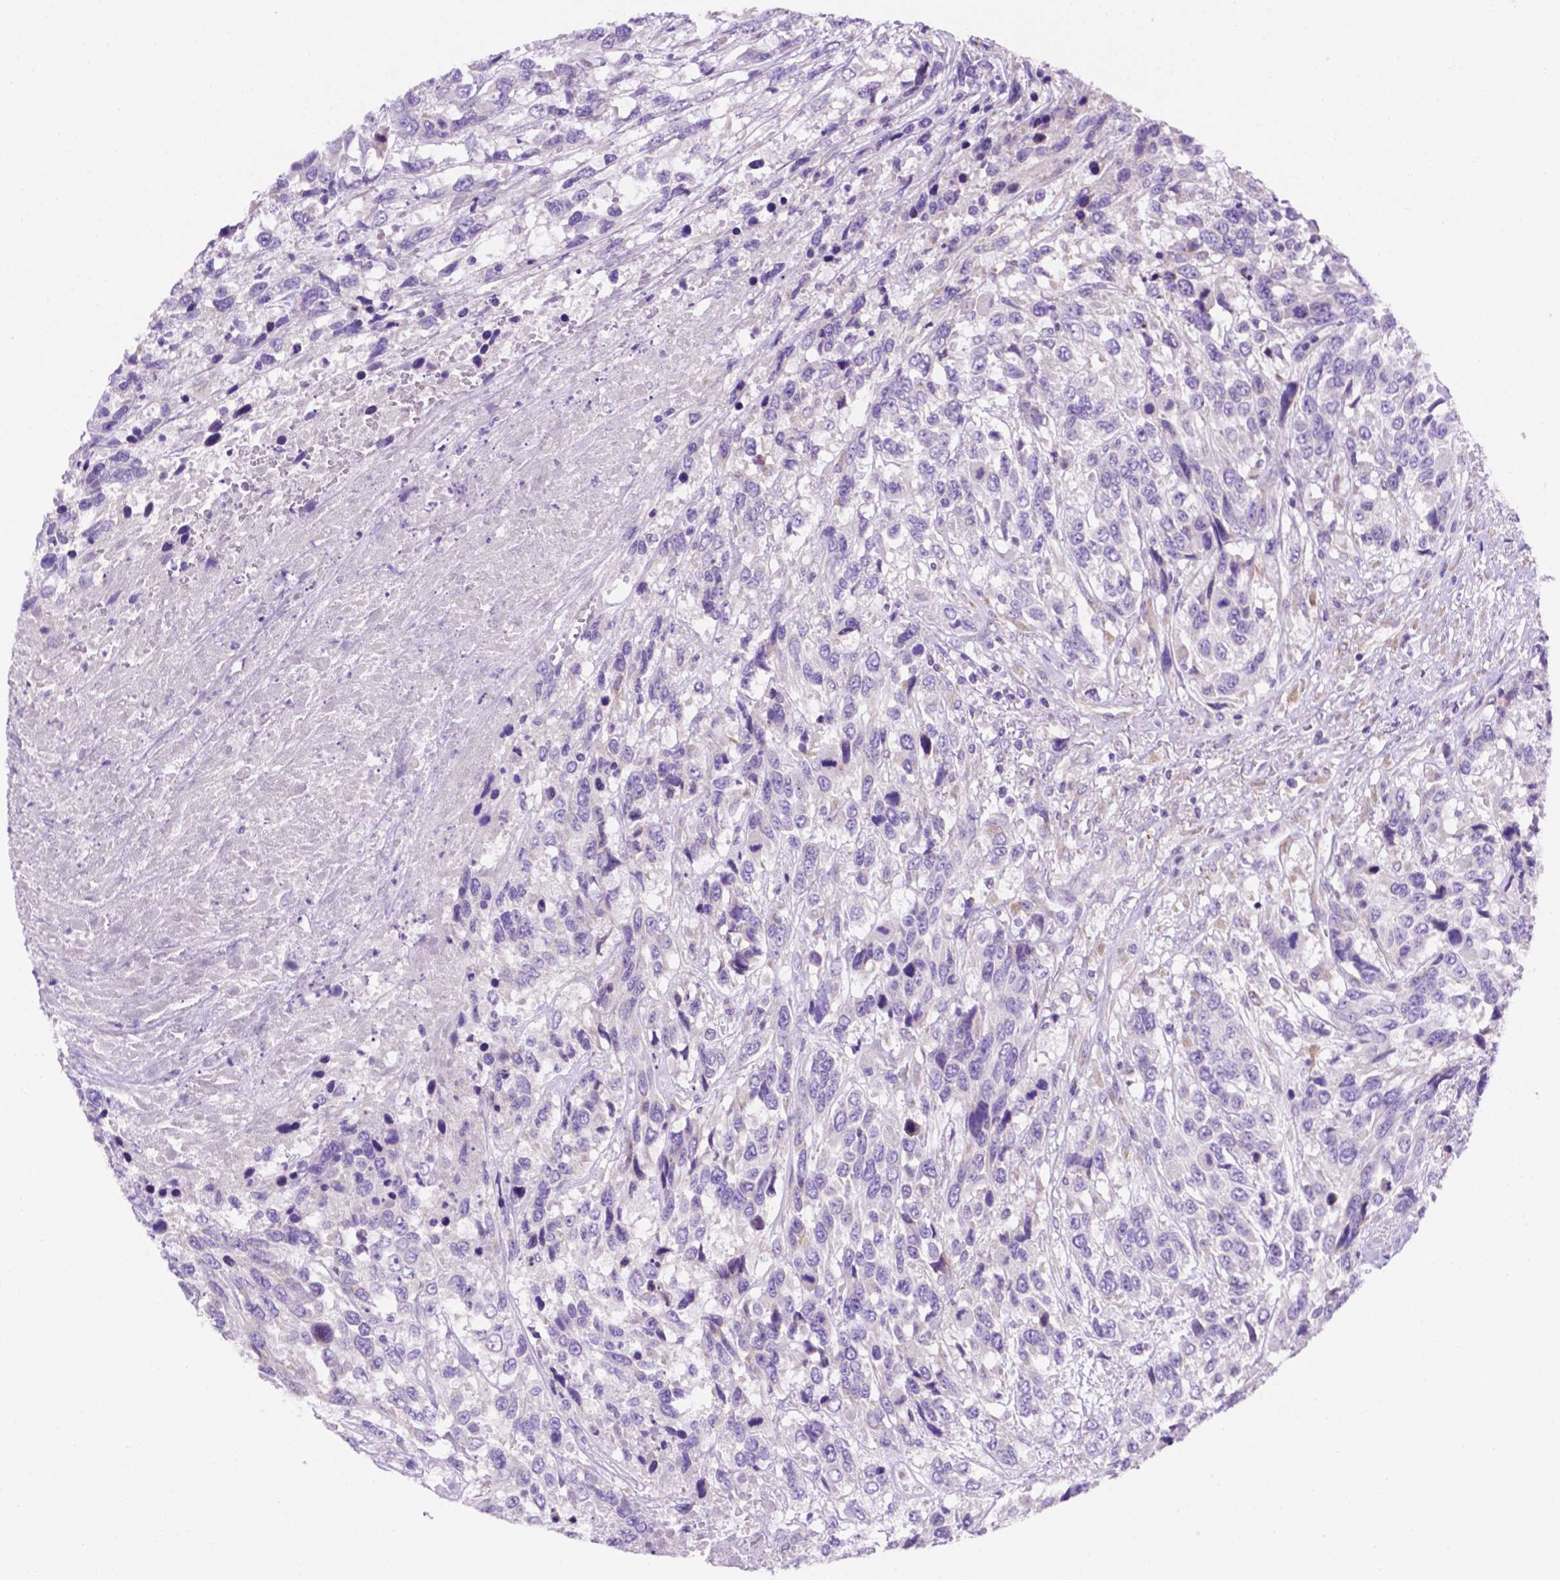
{"staining": {"intensity": "negative", "quantity": "none", "location": "none"}, "tissue": "urothelial cancer", "cell_type": "Tumor cells", "image_type": "cancer", "snomed": [{"axis": "morphology", "description": "Urothelial carcinoma, High grade"}, {"axis": "topography", "description": "Urinary bladder"}], "caption": "Tumor cells are negative for brown protein staining in urothelial carcinoma (high-grade). Brightfield microscopy of IHC stained with DAB (3,3'-diaminobenzidine) (brown) and hematoxylin (blue), captured at high magnification.", "gene": "CEACAM7", "patient": {"sex": "female", "age": 70}}